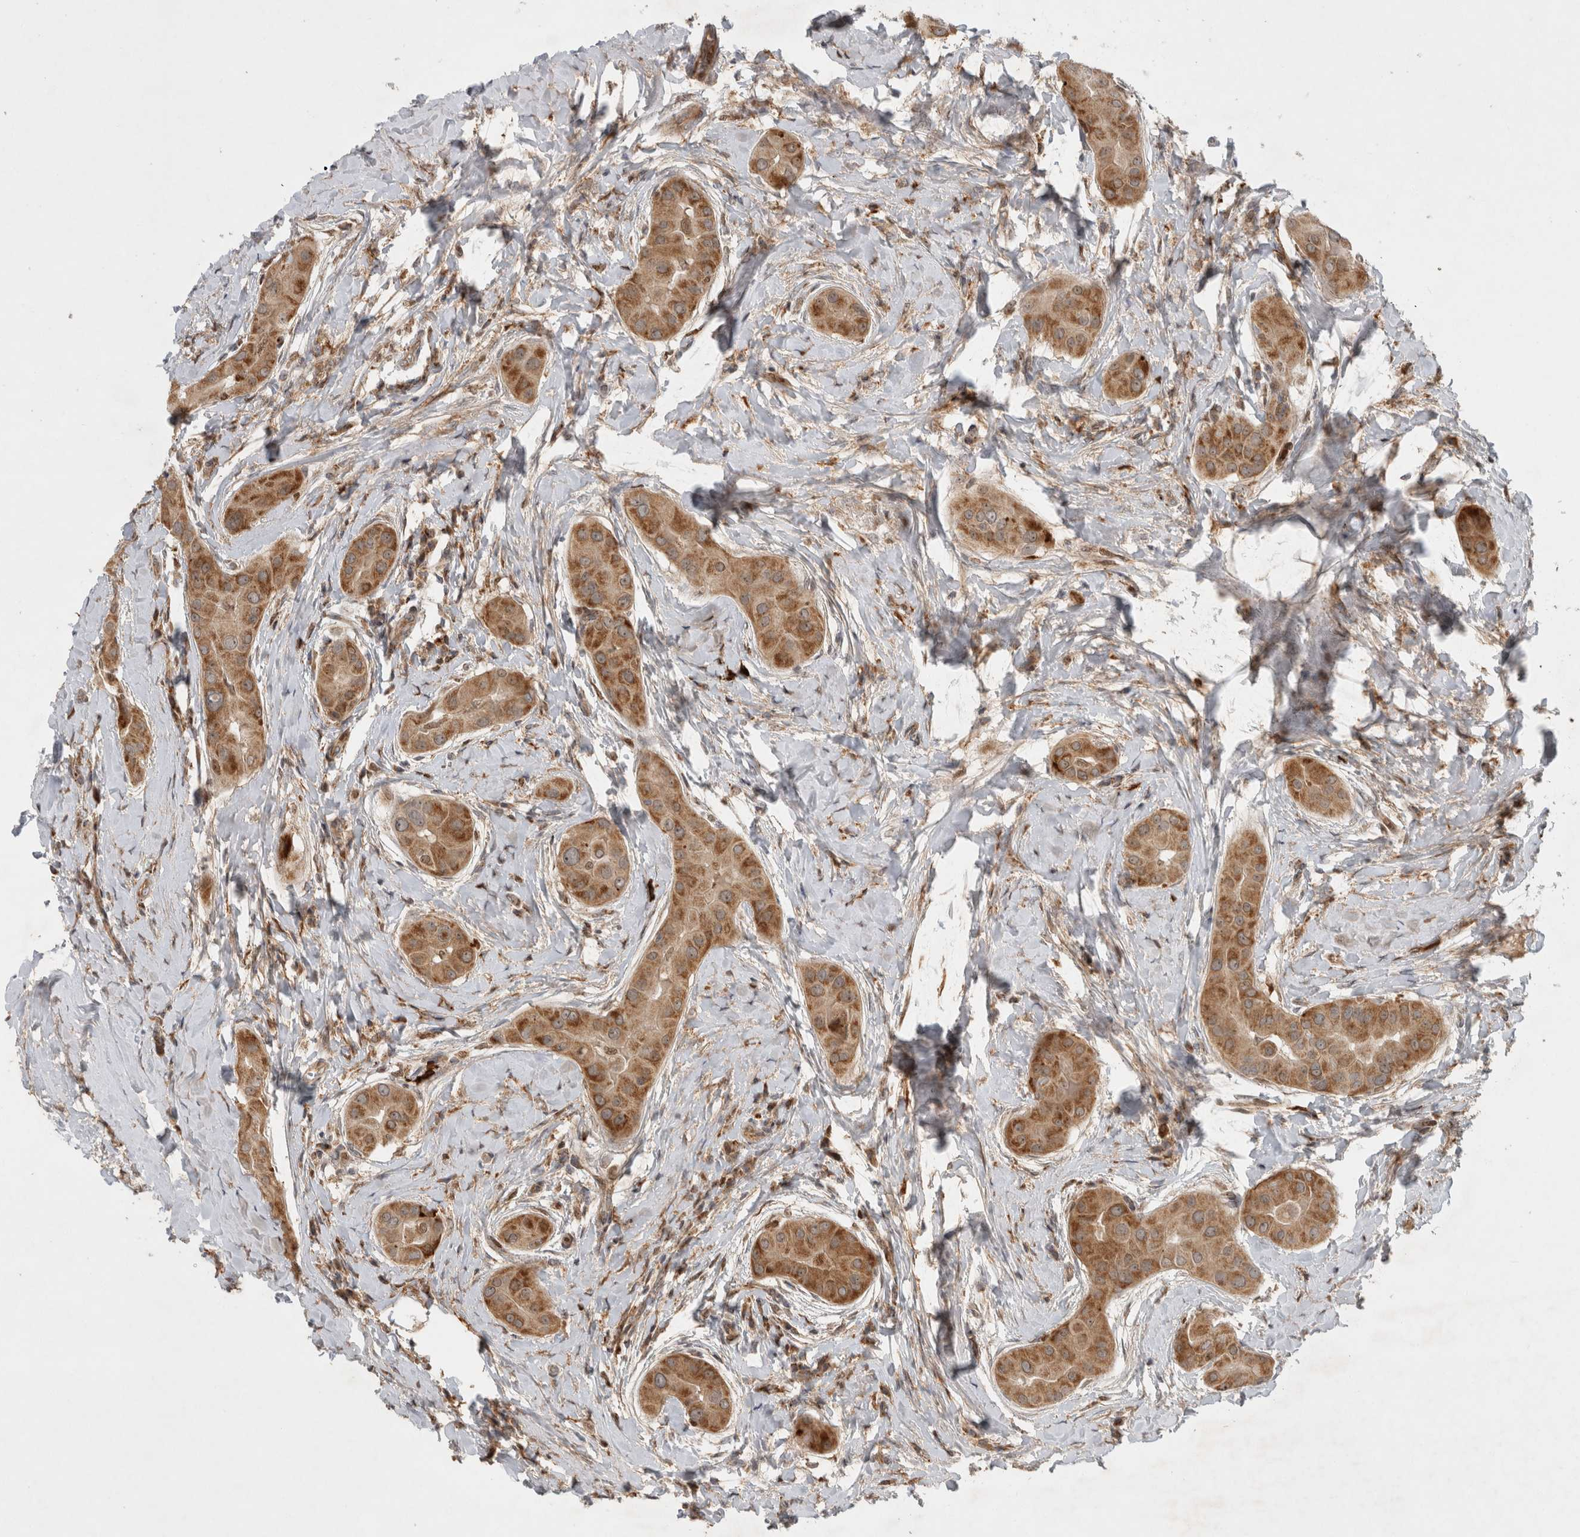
{"staining": {"intensity": "moderate", "quantity": ">75%", "location": "cytoplasmic/membranous"}, "tissue": "thyroid cancer", "cell_type": "Tumor cells", "image_type": "cancer", "snomed": [{"axis": "morphology", "description": "Papillary adenocarcinoma, NOS"}, {"axis": "topography", "description": "Thyroid gland"}], "caption": "About >75% of tumor cells in thyroid cancer demonstrate moderate cytoplasmic/membranous protein positivity as visualized by brown immunohistochemical staining.", "gene": "INSRR", "patient": {"sex": "male", "age": 33}}